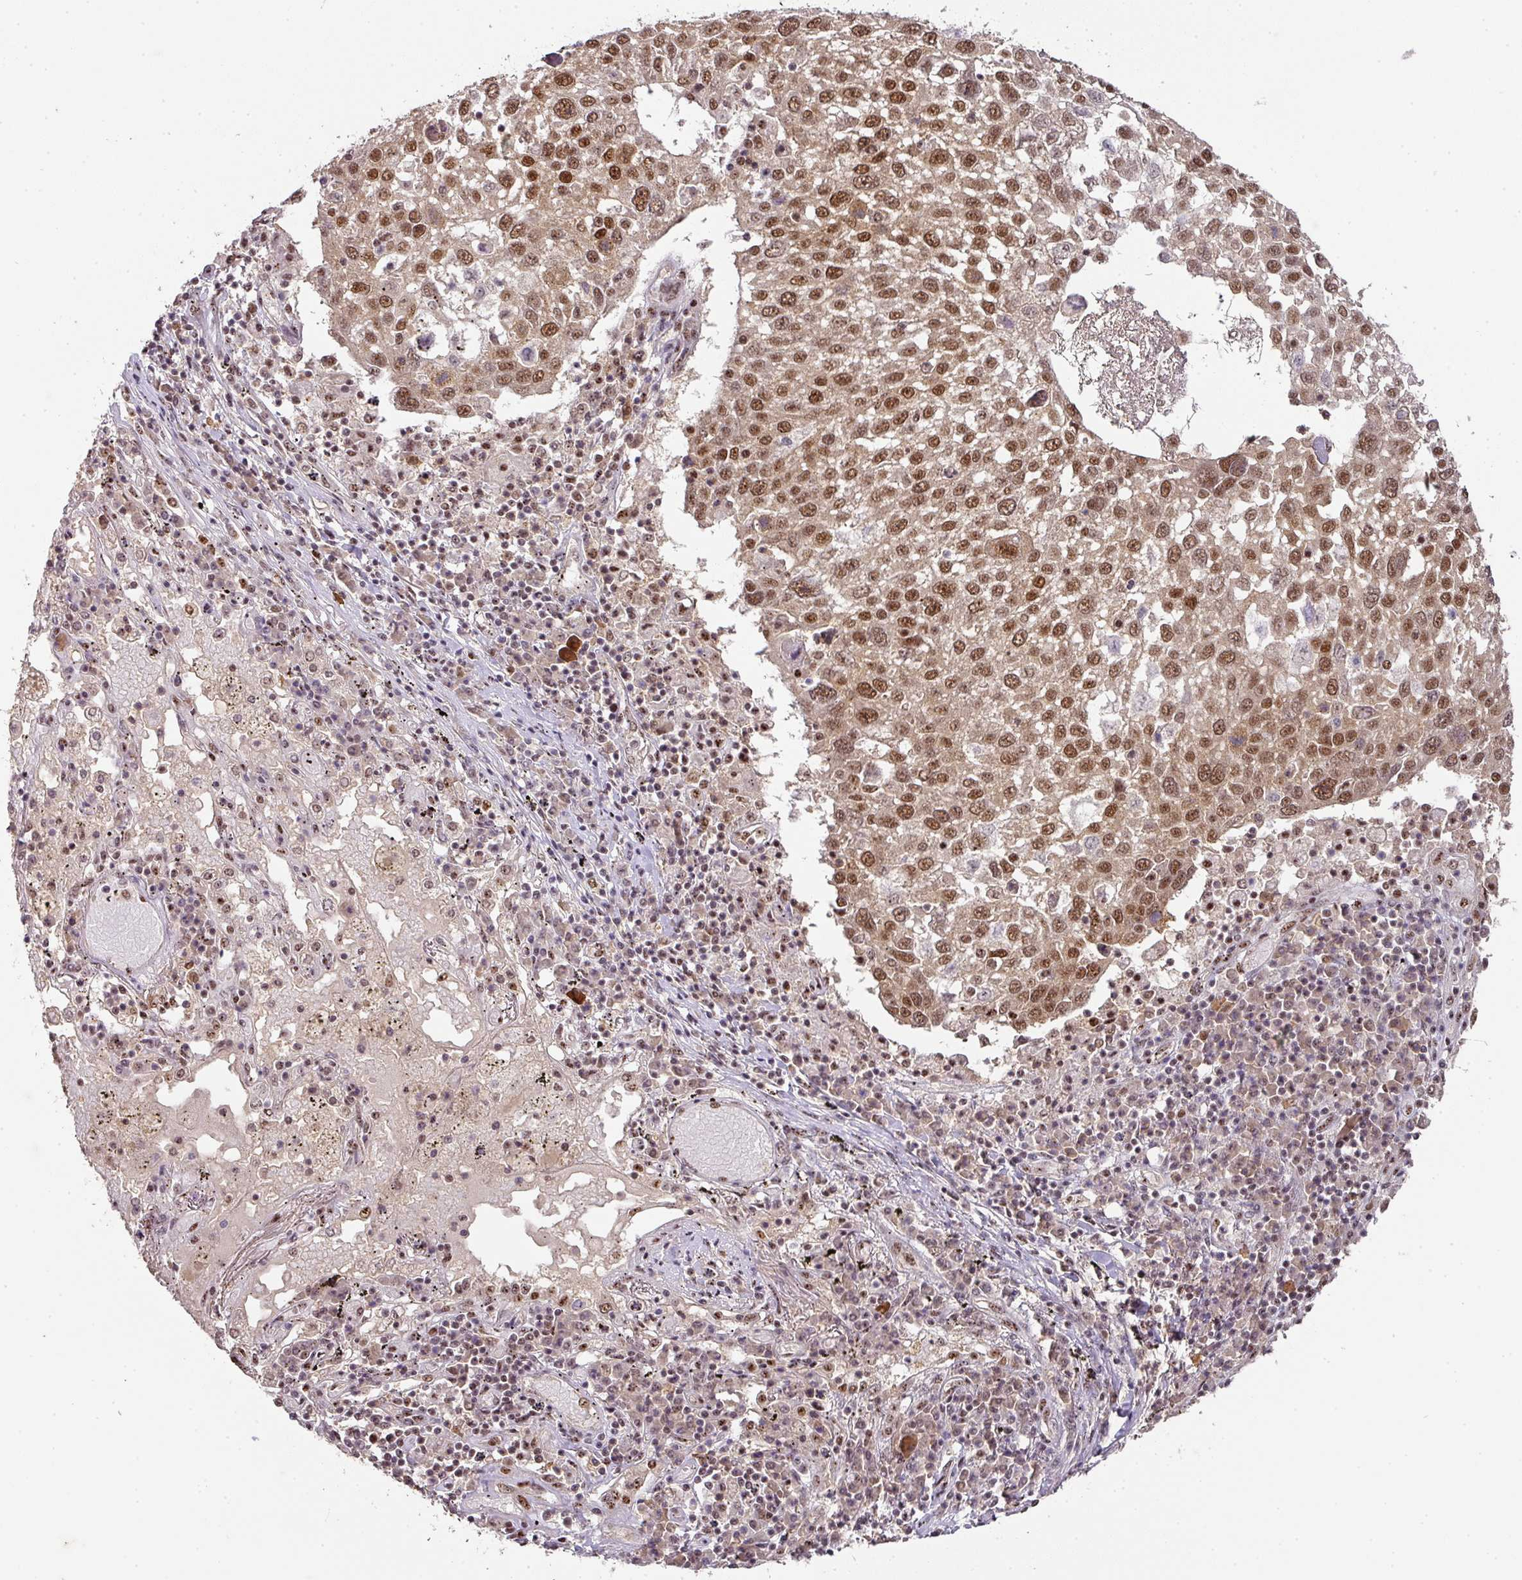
{"staining": {"intensity": "moderate", "quantity": ">75%", "location": "nuclear"}, "tissue": "lung cancer", "cell_type": "Tumor cells", "image_type": "cancer", "snomed": [{"axis": "morphology", "description": "Squamous cell carcinoma, NOS"}, {"axis": "topography", "description": "Lung"}], "caption": "Moderate nuclear positivity for a protein is seen in about >75% of tumor cells of lung squamous cell carcinoma using IHC.", "gene": "RANBP9", "patient": {"sex": "male", "age": 65}}